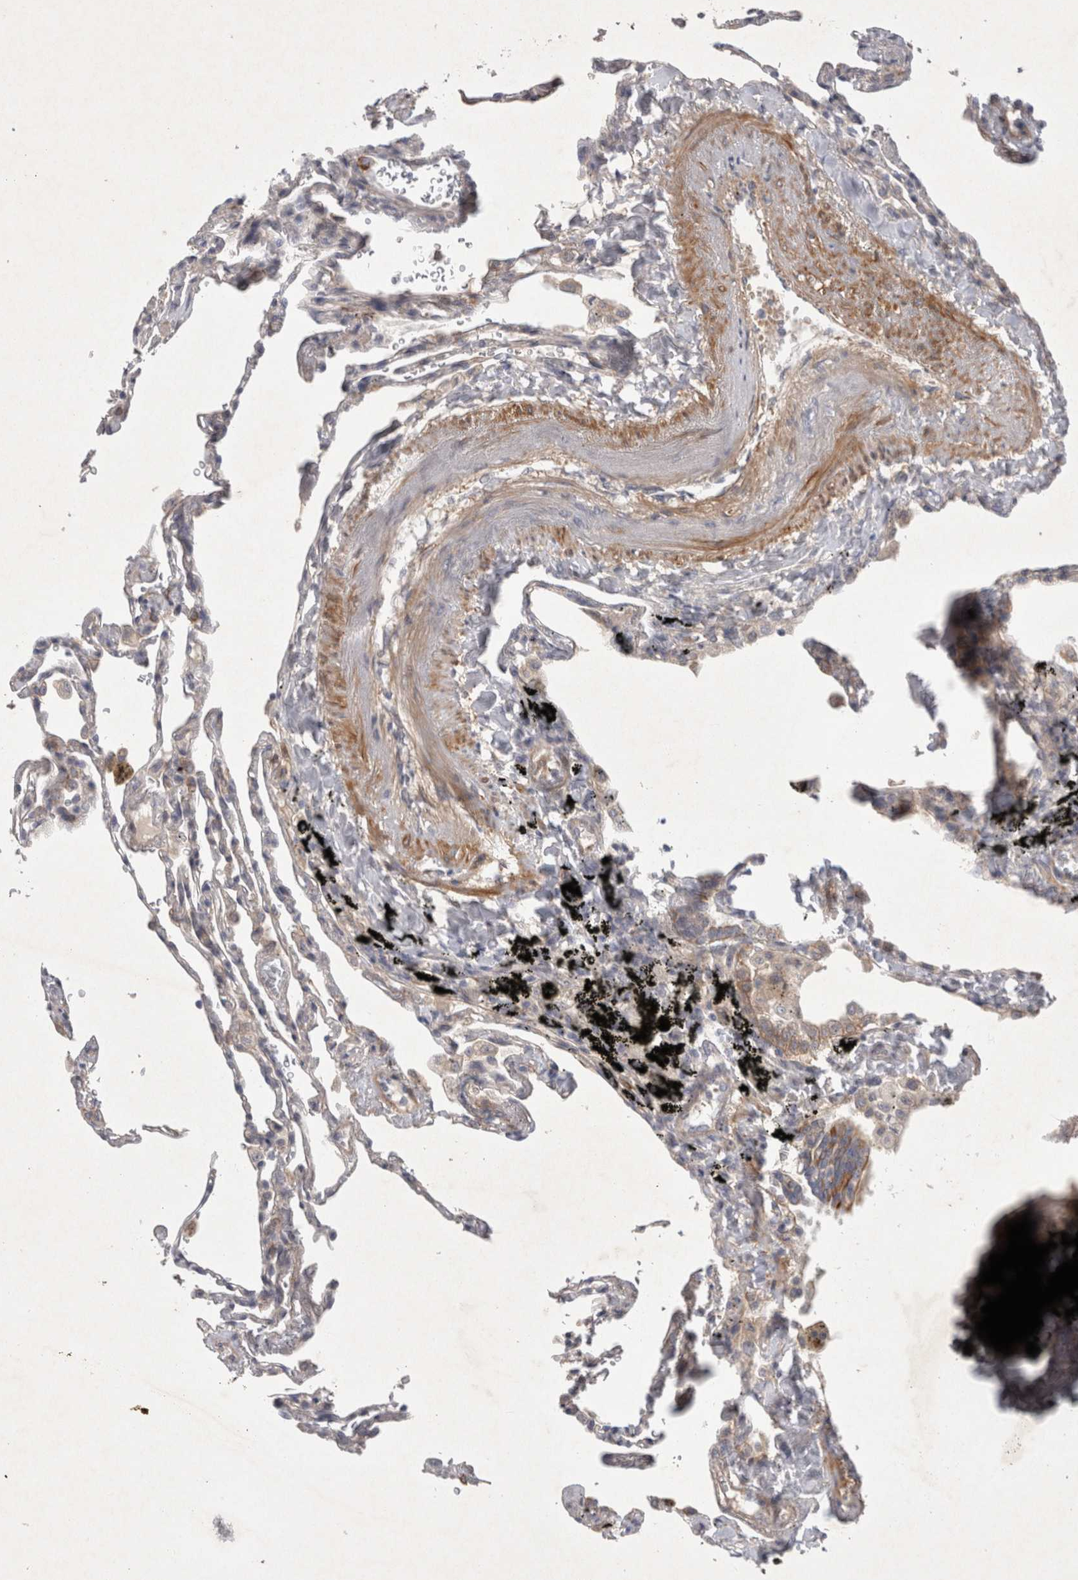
{"staining": {"intensity": "weak", "quantity": "<25%", "location": "cytoplasmic/membranous"}, "tissue": "lung", "cell_type": "Alveolar cells", "image_type": "normal", "snomed": [{"axis": "morphology", "description": "Normal tissue, NOS"}, {"axis": "topography", "description": "Lung"}], "caption": "A high-resolution micrograph shows immunohistochemistry (IHC) staining of unremarkable lung, which reveals no significant expression in alveolar cells.", "gene": "BZW2", "patient": {"sex": "male", "age": 59}}